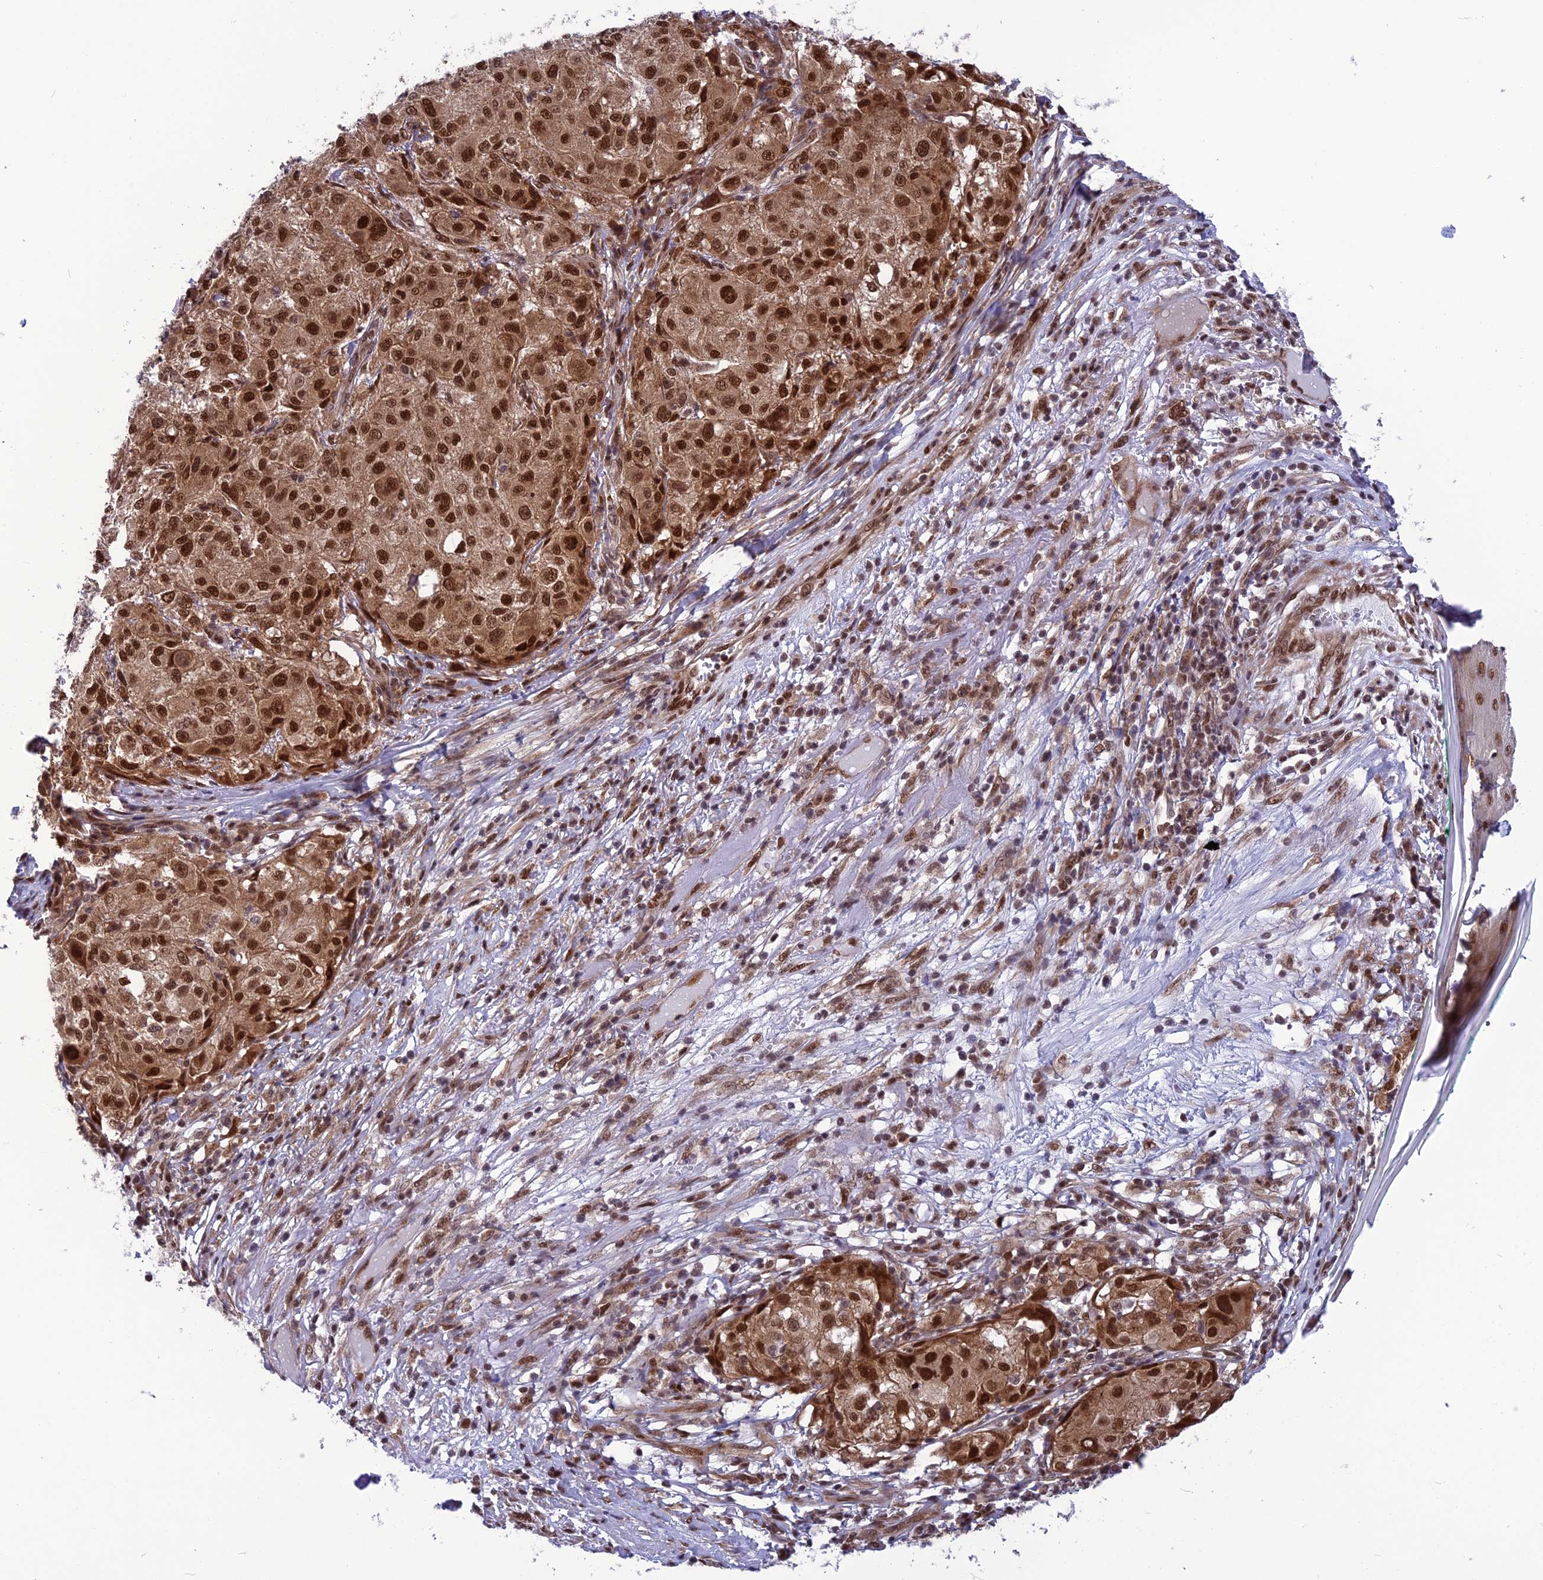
{"staining": {"intensity": "strong", "quantity": ">75%", "location": "nuclear"}, "tissue": "melanoma", "cell_type": "Tumor cells", "image_type": "cancer", "snomed": [{"axis": "morphology", "description": "Necrosis, NOS"}, {"axis": "morphology", "description": "Malignant melanoma, NOS"}, {"axis": "topography", "description": "Skin"}], "caption": "A high amount of strong nuclear staining is identified in approximately >75% of tumor cells in melanoma tissue.", "gene": "RTRAF", "patient": {"sex": "female", "age": 87}}